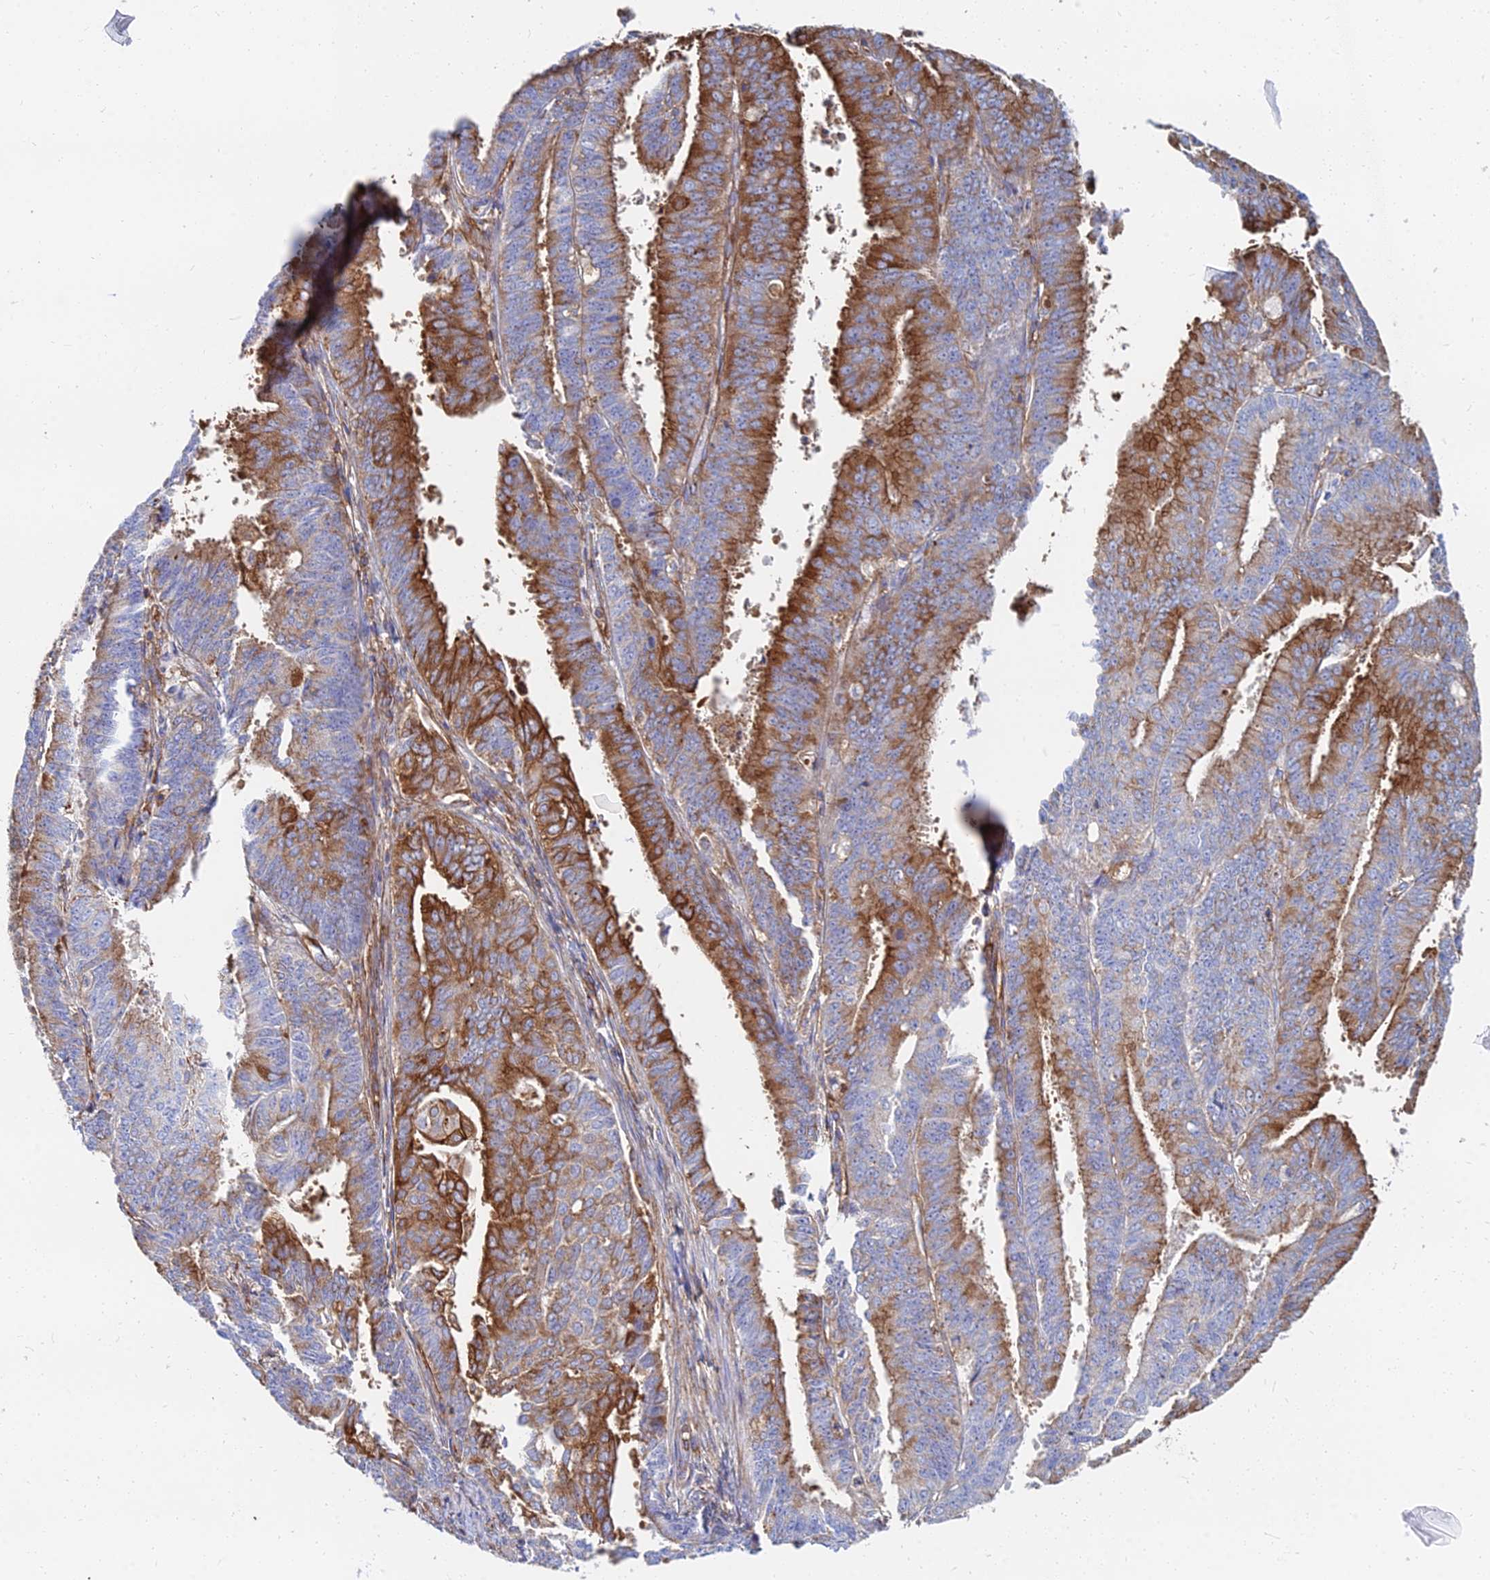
{"staining": {"intensity": "strong", "quantity": "25%-75%", "location": "cytoplasmic/membranous"}, "tissue": "endometrial cancer", "cell_type": "Tumor cells", "image_type": "cancer", "snomed": [{"axis": "morphology", "description": "Adenocarcinoma, NOS"}, {"axis": "topography", "description": "Endometrium"}], "caption": "The photomicrograph exhibits a brown stain indicating the presence of a protein in the cytoplasmic/membranous of tumor cells in endometrial cancer (adenocarcinoma).", "gene": "GPR42", "patient": {"sex": "female", "age": 73}}